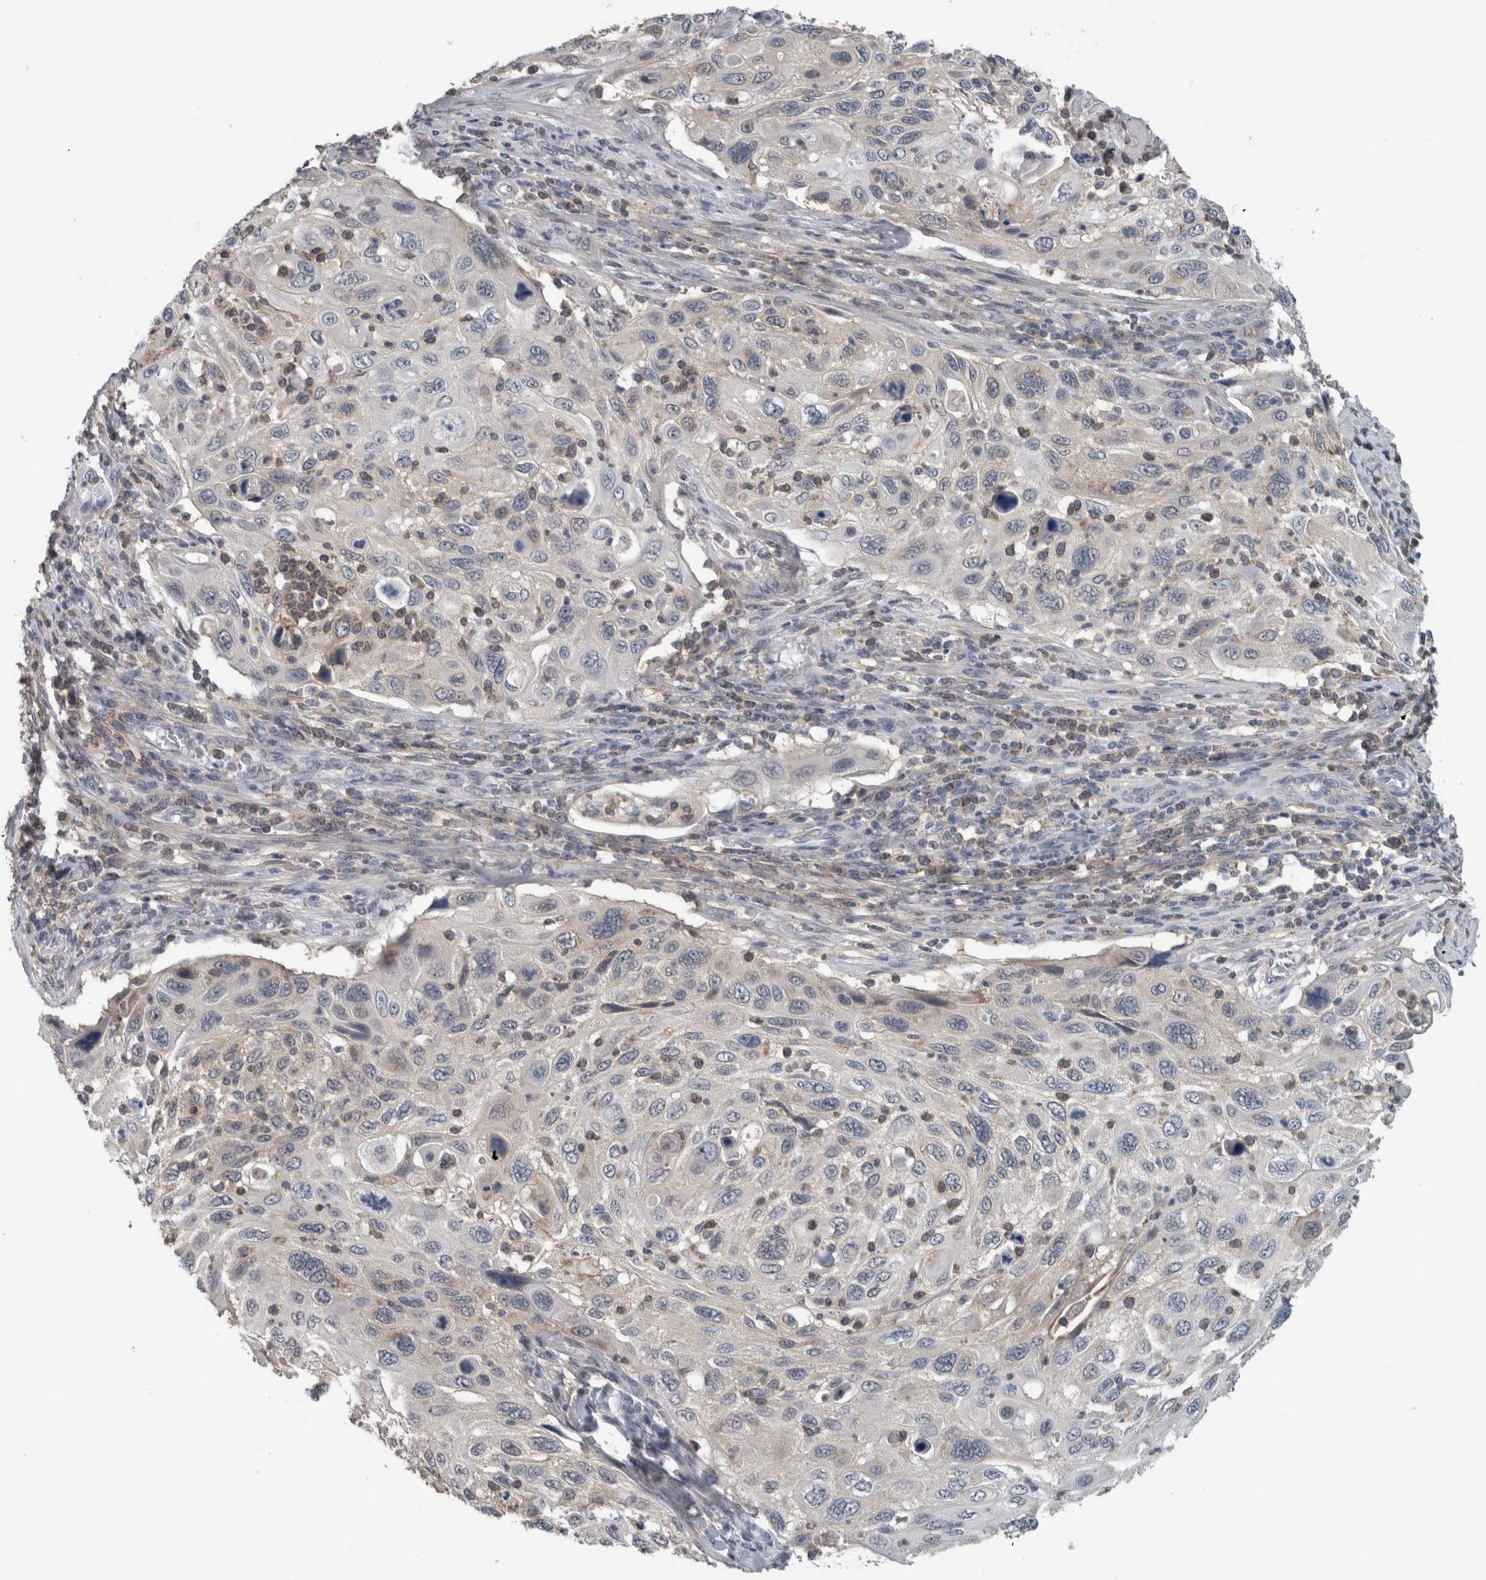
{"staining": {"intensity": "negative", "quantity": "none", "location": "none"}, "tissue": "cervical cancer", "cell_type": "Tumor cells", "image_type": "cancer", "snomed": [{"axis": "morphology", "description": "Squamous cell carcinoma, NOS"}, {"axis": "topography", "description": "Cervix"}], "caption": "A histopathology image of human cervical cancer is negative for staining in tumor cells.", "gene": "ACSF2", "patient": {"sex": "female", "age": 70}}